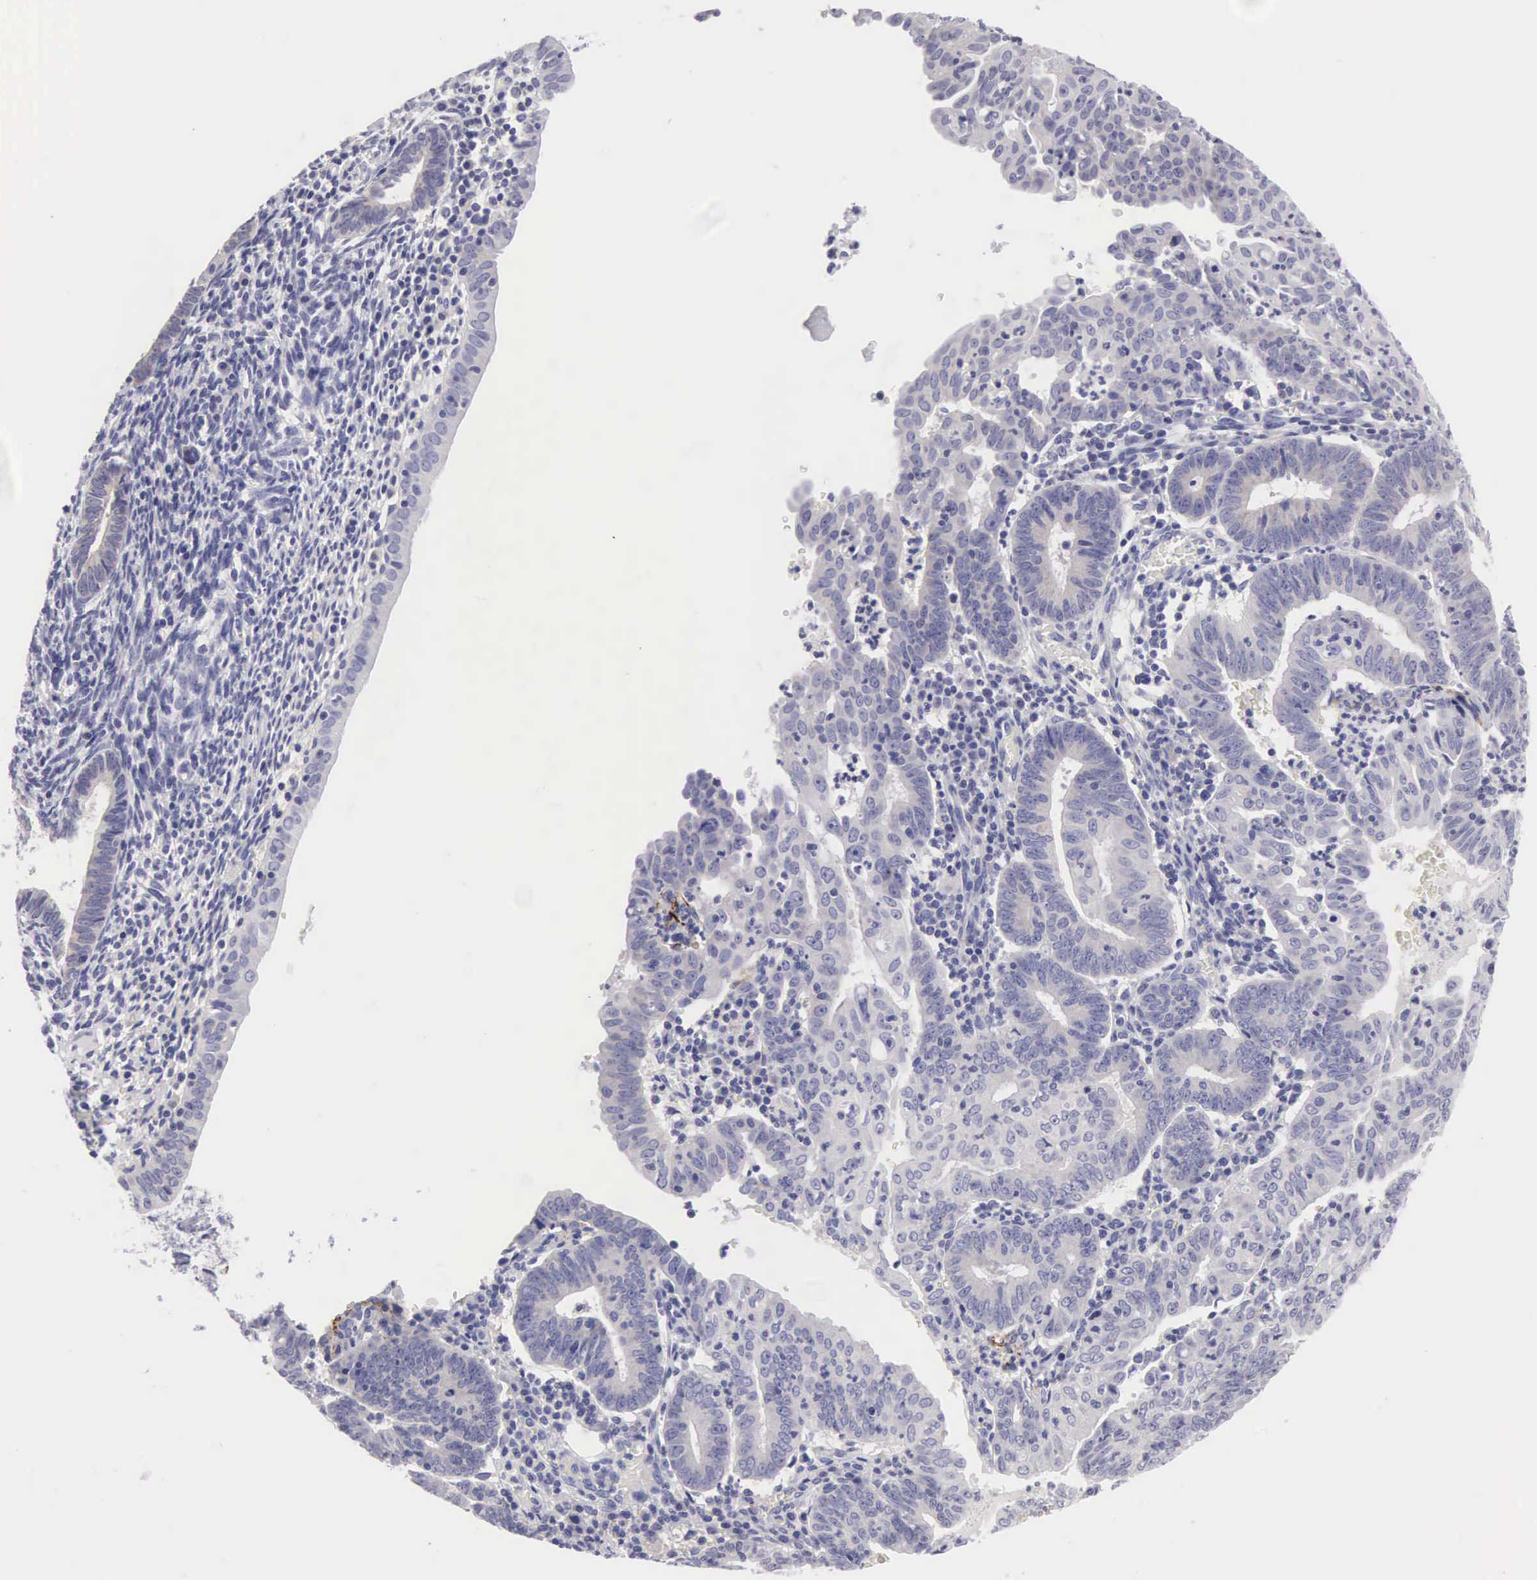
{"staining": {"intensity": "weak", "quantity": "<25%", "location": "cytoplasmic/membranous"}, "tissue": "endometrial cancer", "cell_type": "Tumor cells", "image_type": "cancer", "snomed": [{"axis": "morphology", "description": "Adenocarcinoma, NOS"}, {"axis": "topography", "description": "Endometrium"}], "caption": "Immunohistochemistry of endometrial cancer (adenocarcinoma) reveals no positivity in tumor cells.", "gene": "SLITRK4", "patient": {"sex": "female", "age": 60}}